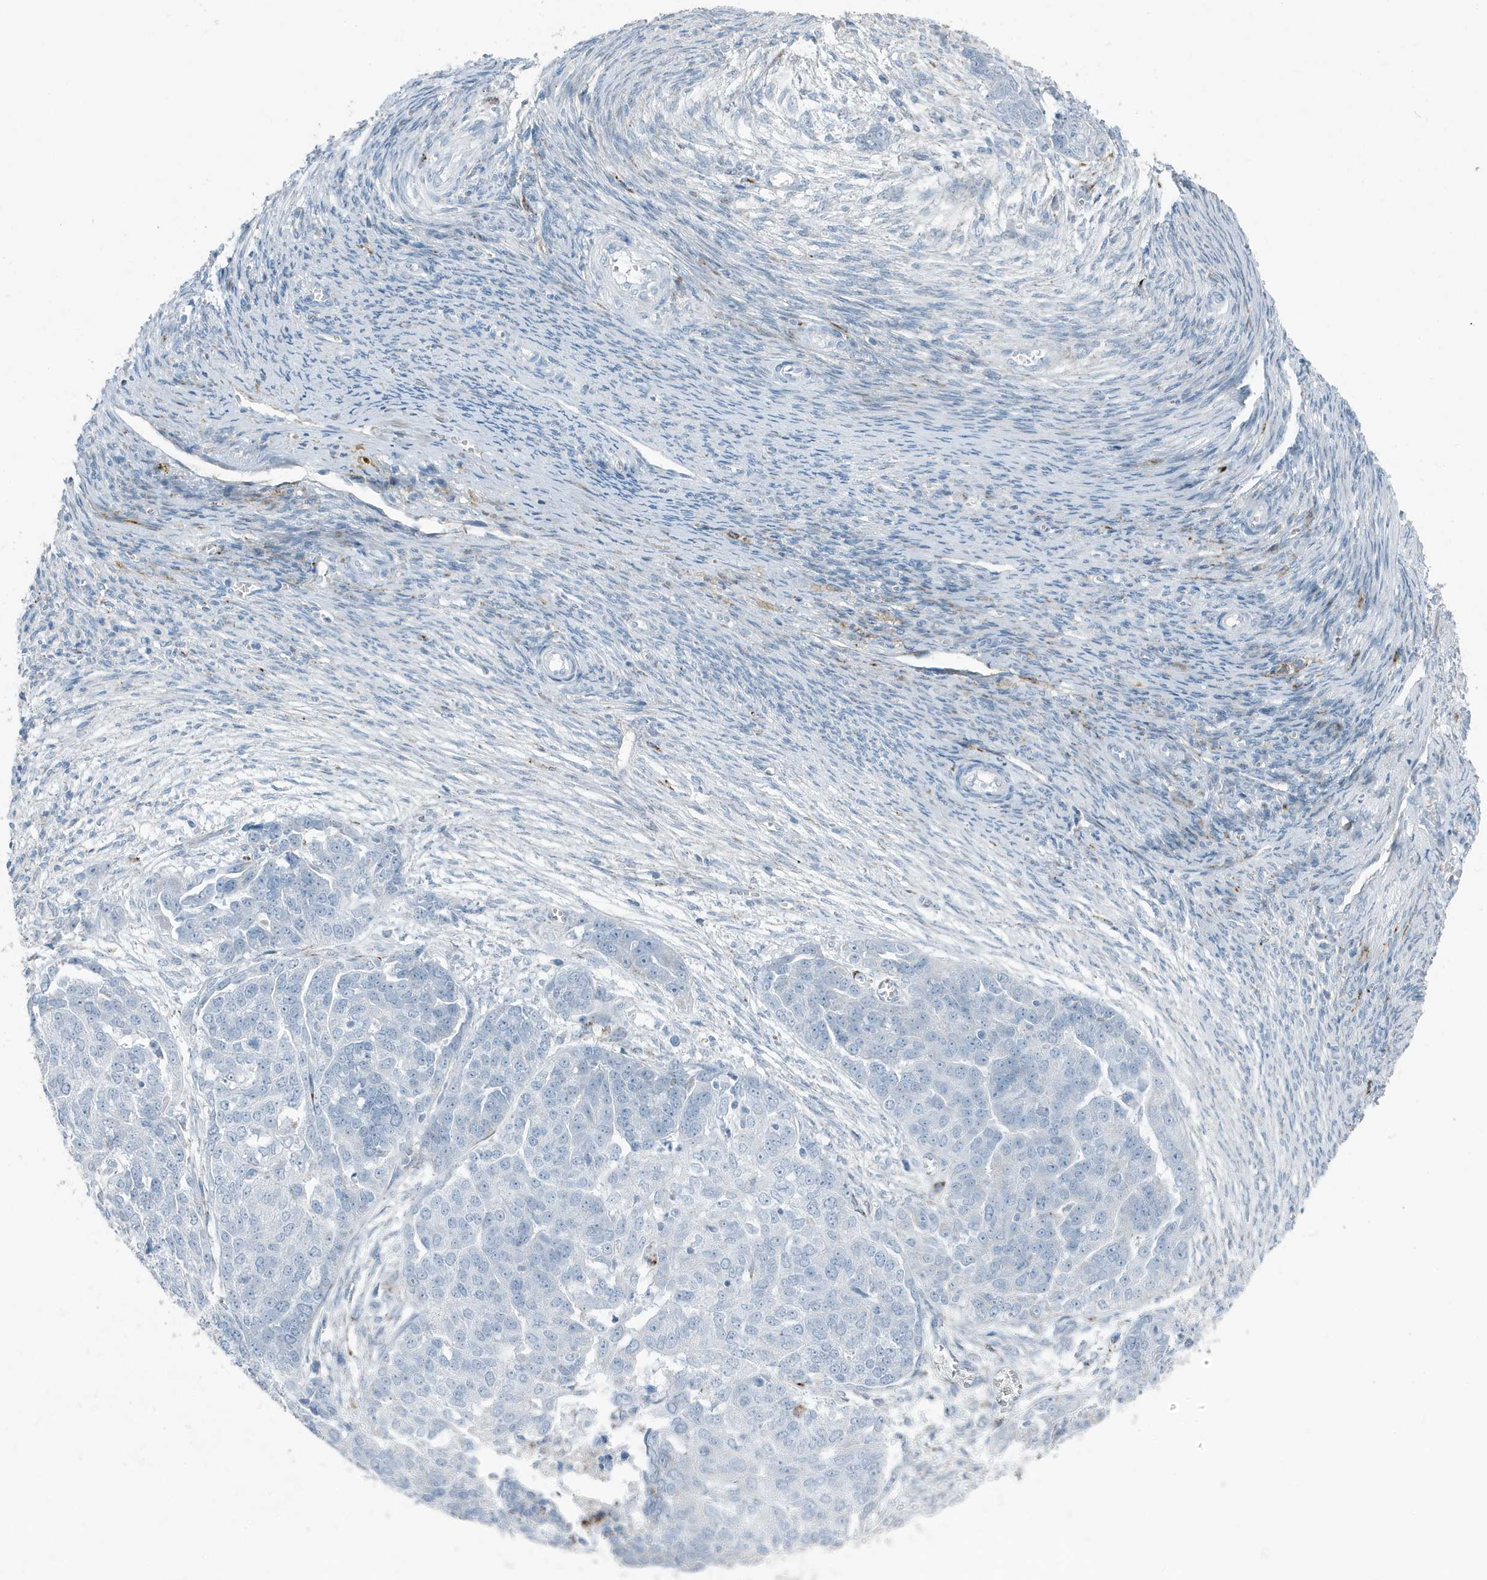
{"staining": {"intensity": "negative", "quantity": "none", "location": "none"}, "tissue": "ovarian cancer", "cell_type": "Tumor cells", "image_type": "cancer", "snomed": [{"axis": "morphology", "description": "Cystadenocarcinoma, serous, NOS"}, {"axis": "topography", "description": "Ovary"}], "caption": "Tumor cells show no significant expression in ovarian cancer.", "gene": "FAM162A", "patient": {"sex": "female", "age": 44}}